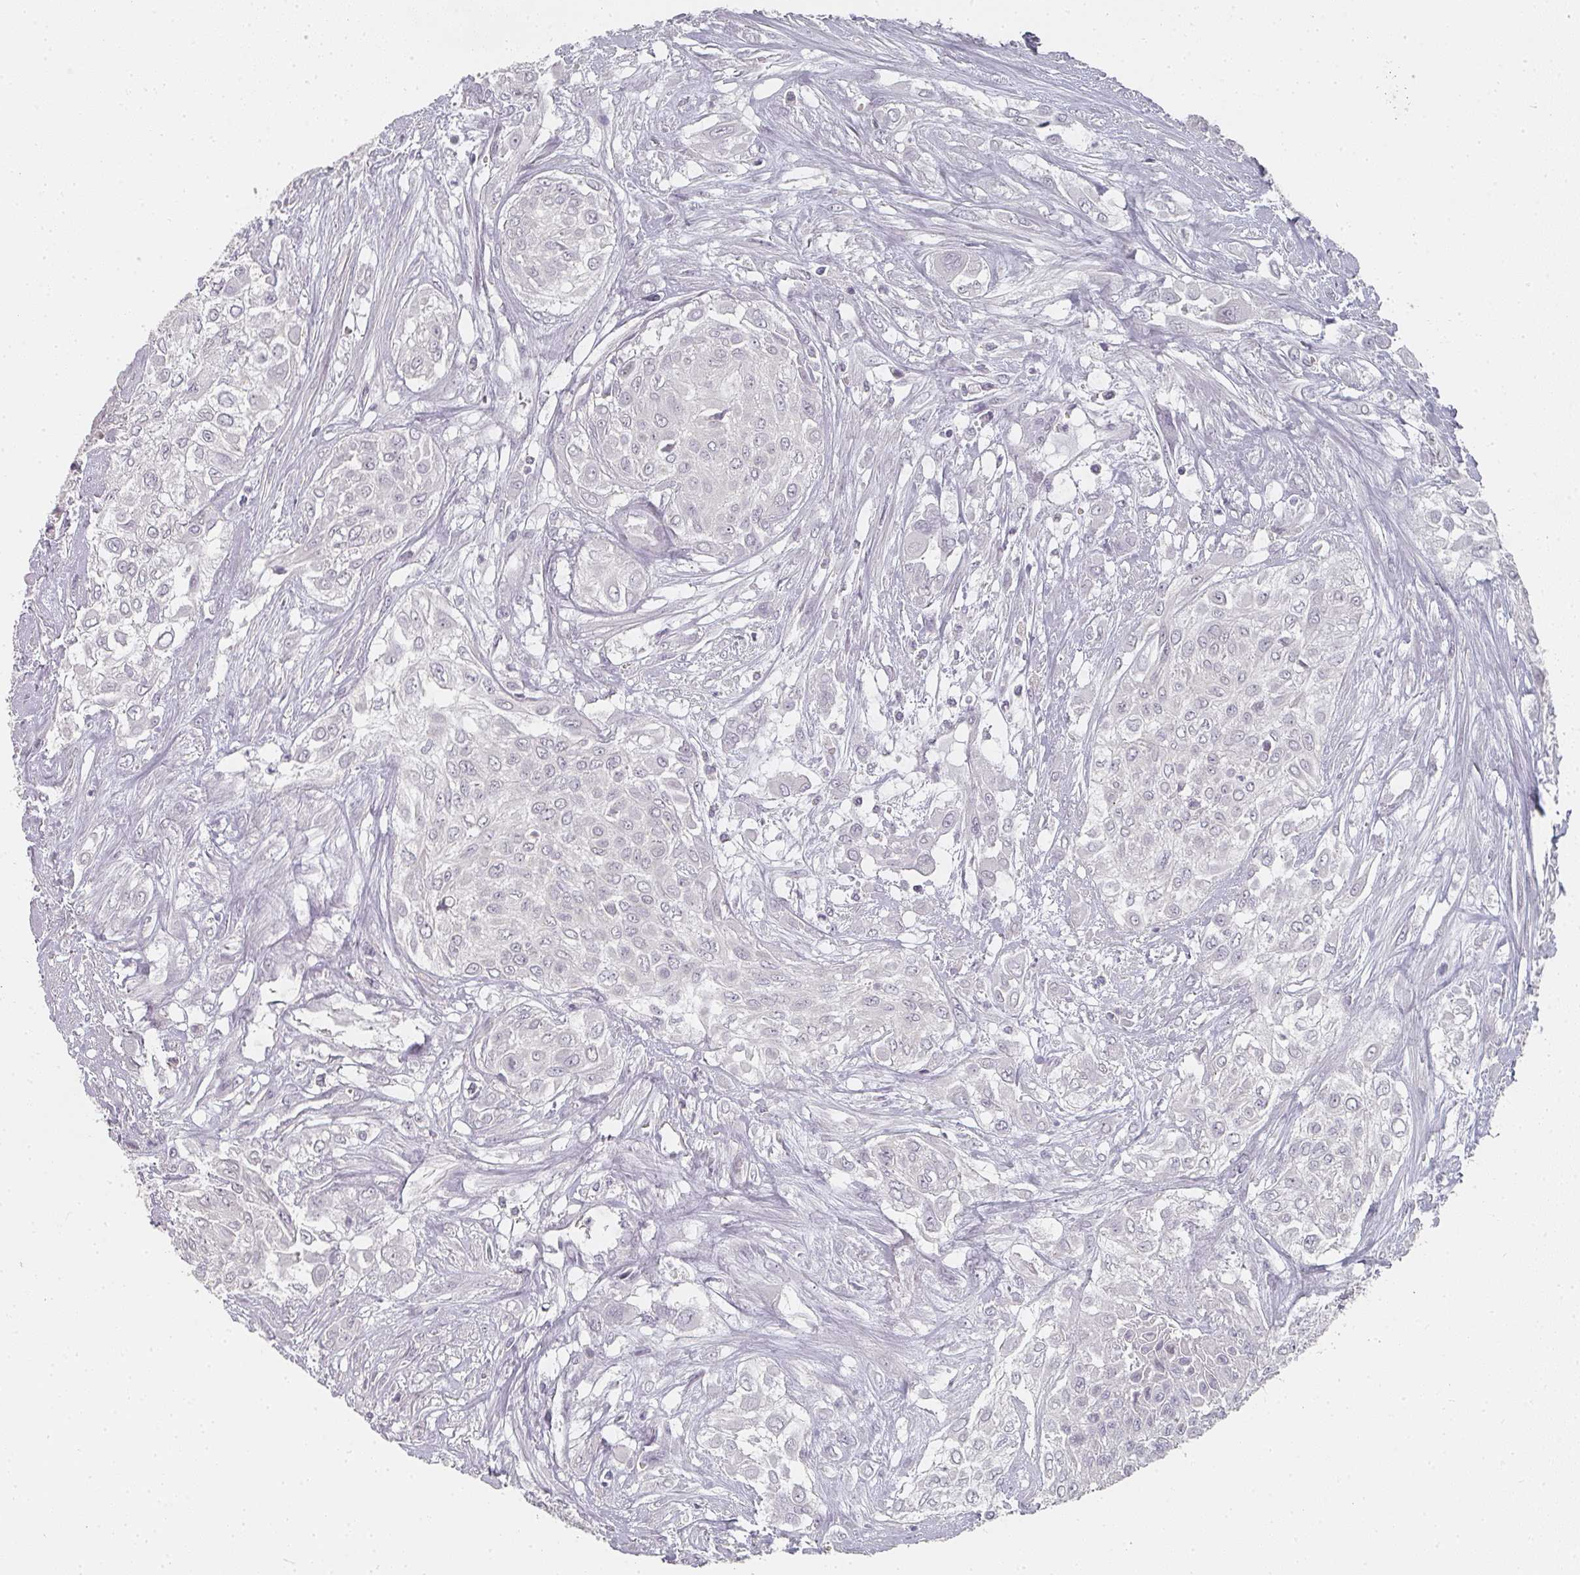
{"staining": {"intensity": "negative", "quantity": "none", "location": "none"}, "tissue": "urothelial cancer", "cell_type": "Tumor cells", "image_type": "cancer", "snomed": [{"axis": "morphology", "description": "Urothelial carcinoma, High grade"}, {"axis": "topography", "description": "Urinary bladder"}], "caption": "IHC histopathology image of urothelial cancer stained for a protein (brown), which exhibits no positivity in tumor cells.", "gene": "SHISA2", "patient": {"sex": "male", "age": 67}}